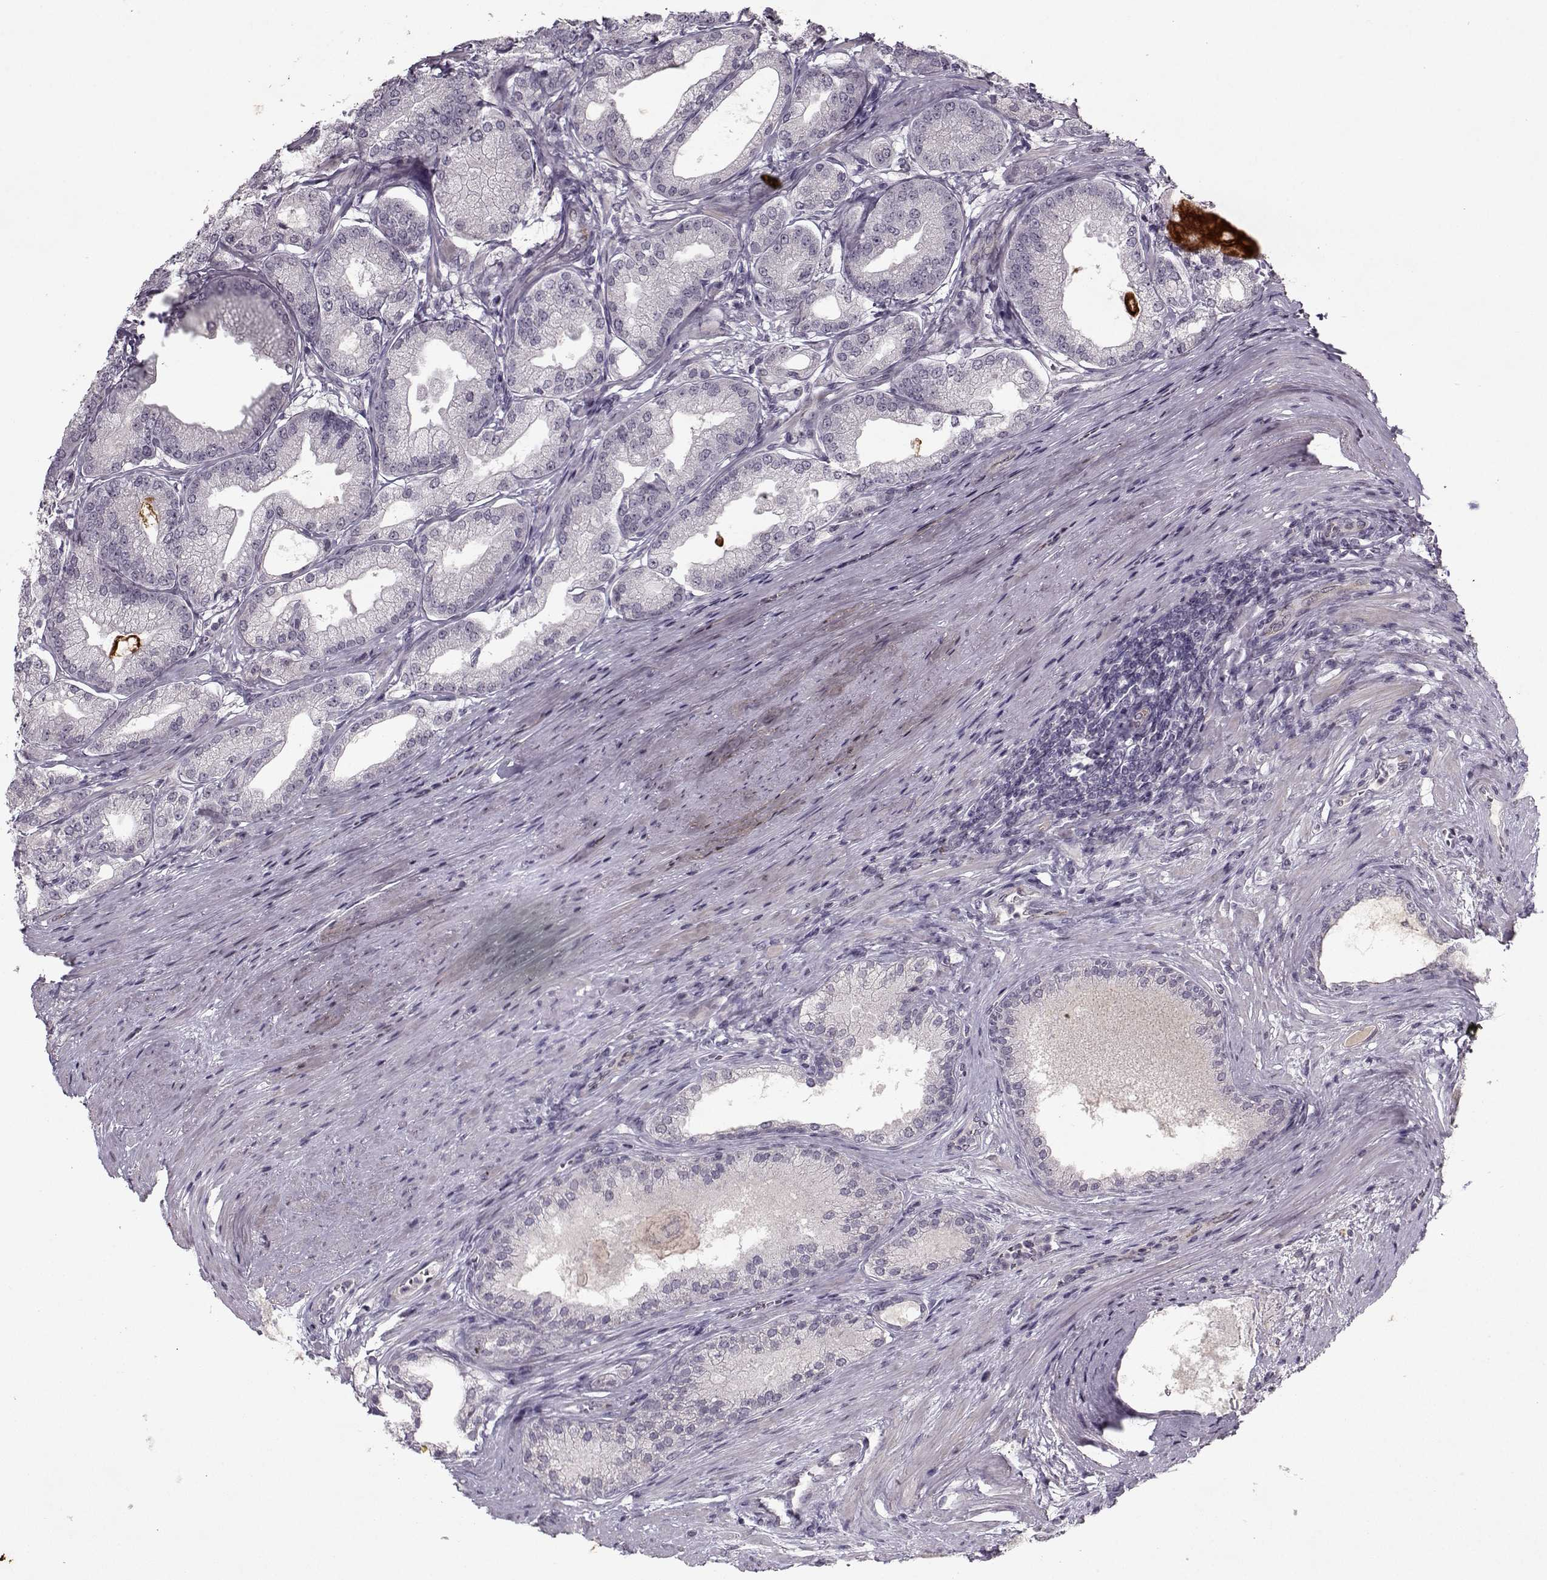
{"staining": {"intensity": "negative", "quantity": "none", "location": "none"}, "tissue": "prostate cancer", "cell_type": "Tumor cells", "image_type": "cancer", "snomed": [{"axis": "morphology", "description": "Adenocarcinoma, NOS"}, {"axis": "topography", "description": "Prostate and seminal vesicle, NOS"}, {"axis": "topography", "description": "Prostate"}], "caption": "Tumor cells are negative for brown protein staining in prostate cancer (adenocarcinoma).", "gene": "KRT9", "patient": {"sex": "male", "age": 77}}